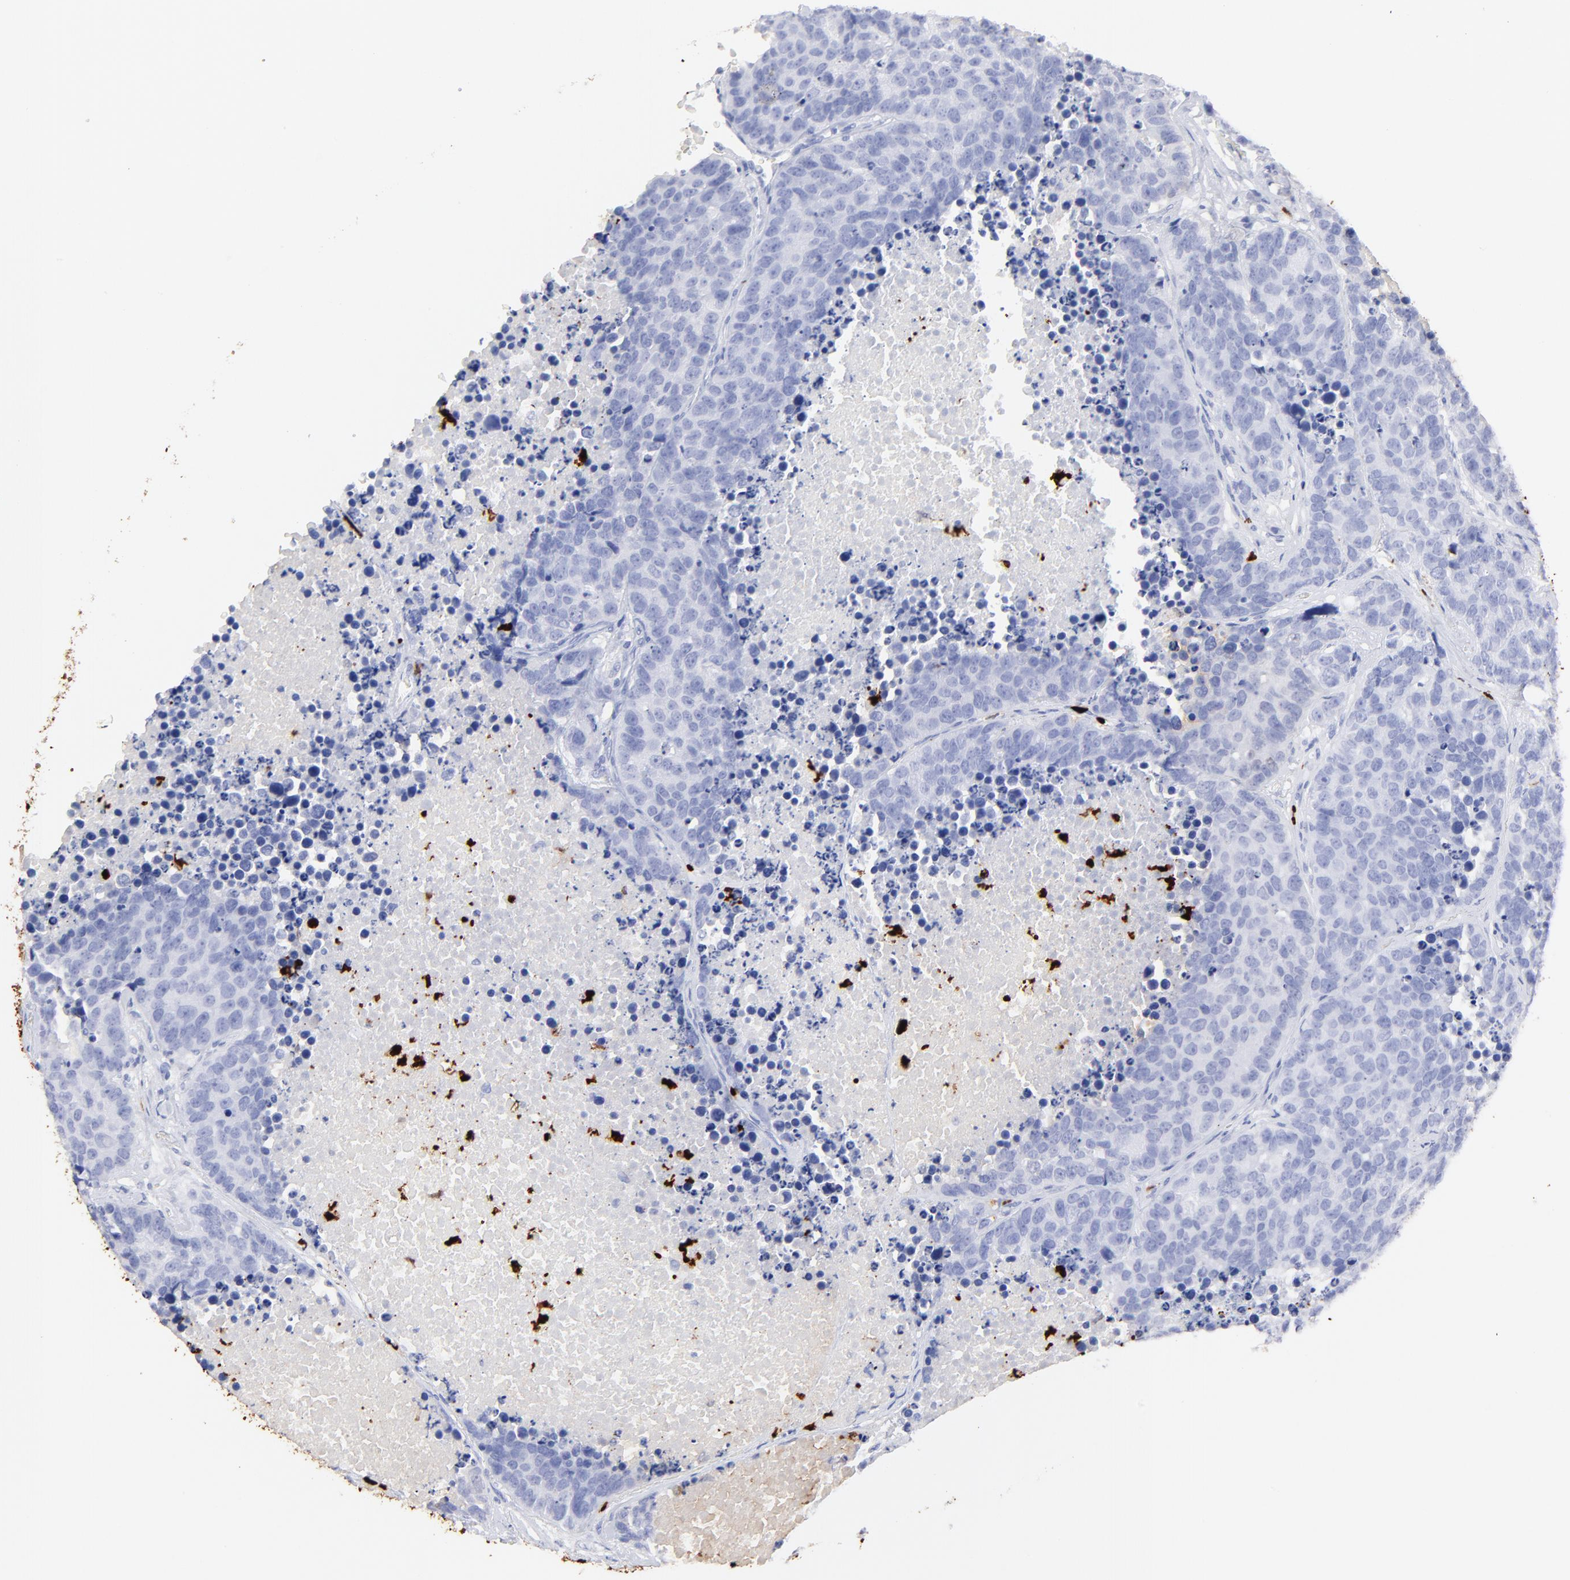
{"staining": {"intensity": "negative", "quantity": "none", "location": "none"}, "tissue": "carcinoid", "cell_type": "Tumor cells", "image_type": "cancer", "snomed": [{"axis": "morphology", "description": "Carcinoid, malignant, NOS"}, {"axis": "topography", "description": "Lung"}], "caption": "High magnification brightfield microscopy of carcinoid stained with DAB (3,3'-diaminobenzidine) (brown) and counterstained with hematoxylin (blue): tumor cells show no significant positivity.", "gene": "S100A12", "patient": {"sex": "male", "age": 60}}